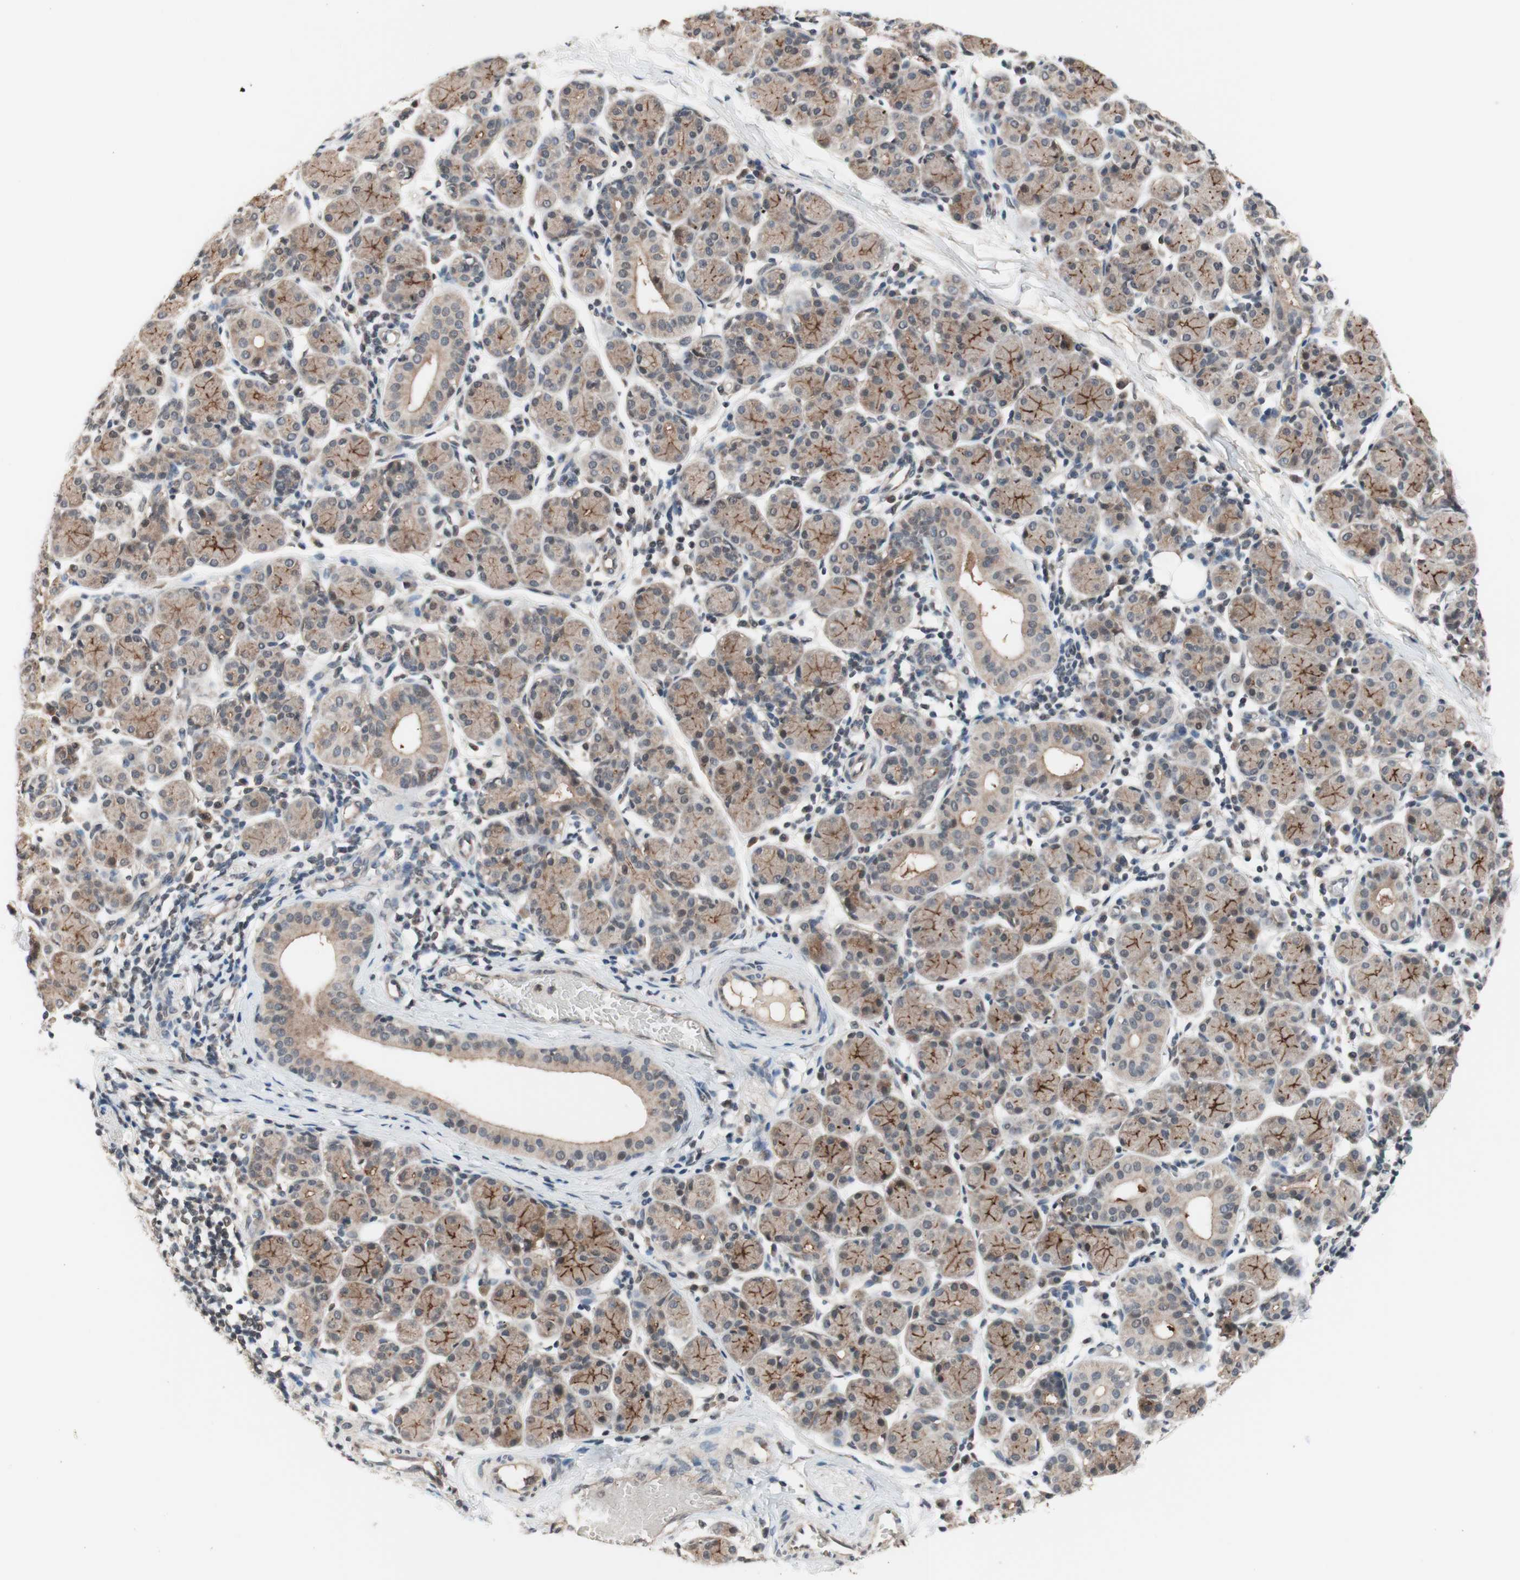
{"staining": {"intensity": "moderate", "quantity": "25%-75%", "location": "cytoplasmic/membranous"}, "tissue": "salivary gland", "cell_type": "Glandular cells", "image_type": "normal", "snomed": [{"axis": "morphology", "description": "Normal tissue, NOS"}, {"axis": "morphology", "description": "Inflammation, NOS"}, {"axis": "topography", "description": "Lymph node"}, {"axis": "topography", "description": "Salivary gland"}], "caption": "Immunohistochemistry (IHC) of benign salivary gland demonstrates medium levels of moderate cytoplasmic/membranous positivity in about 25%-75% of glandular cells.", "gene": "CD55", "patient": {"sex": "male", "age": 3}}